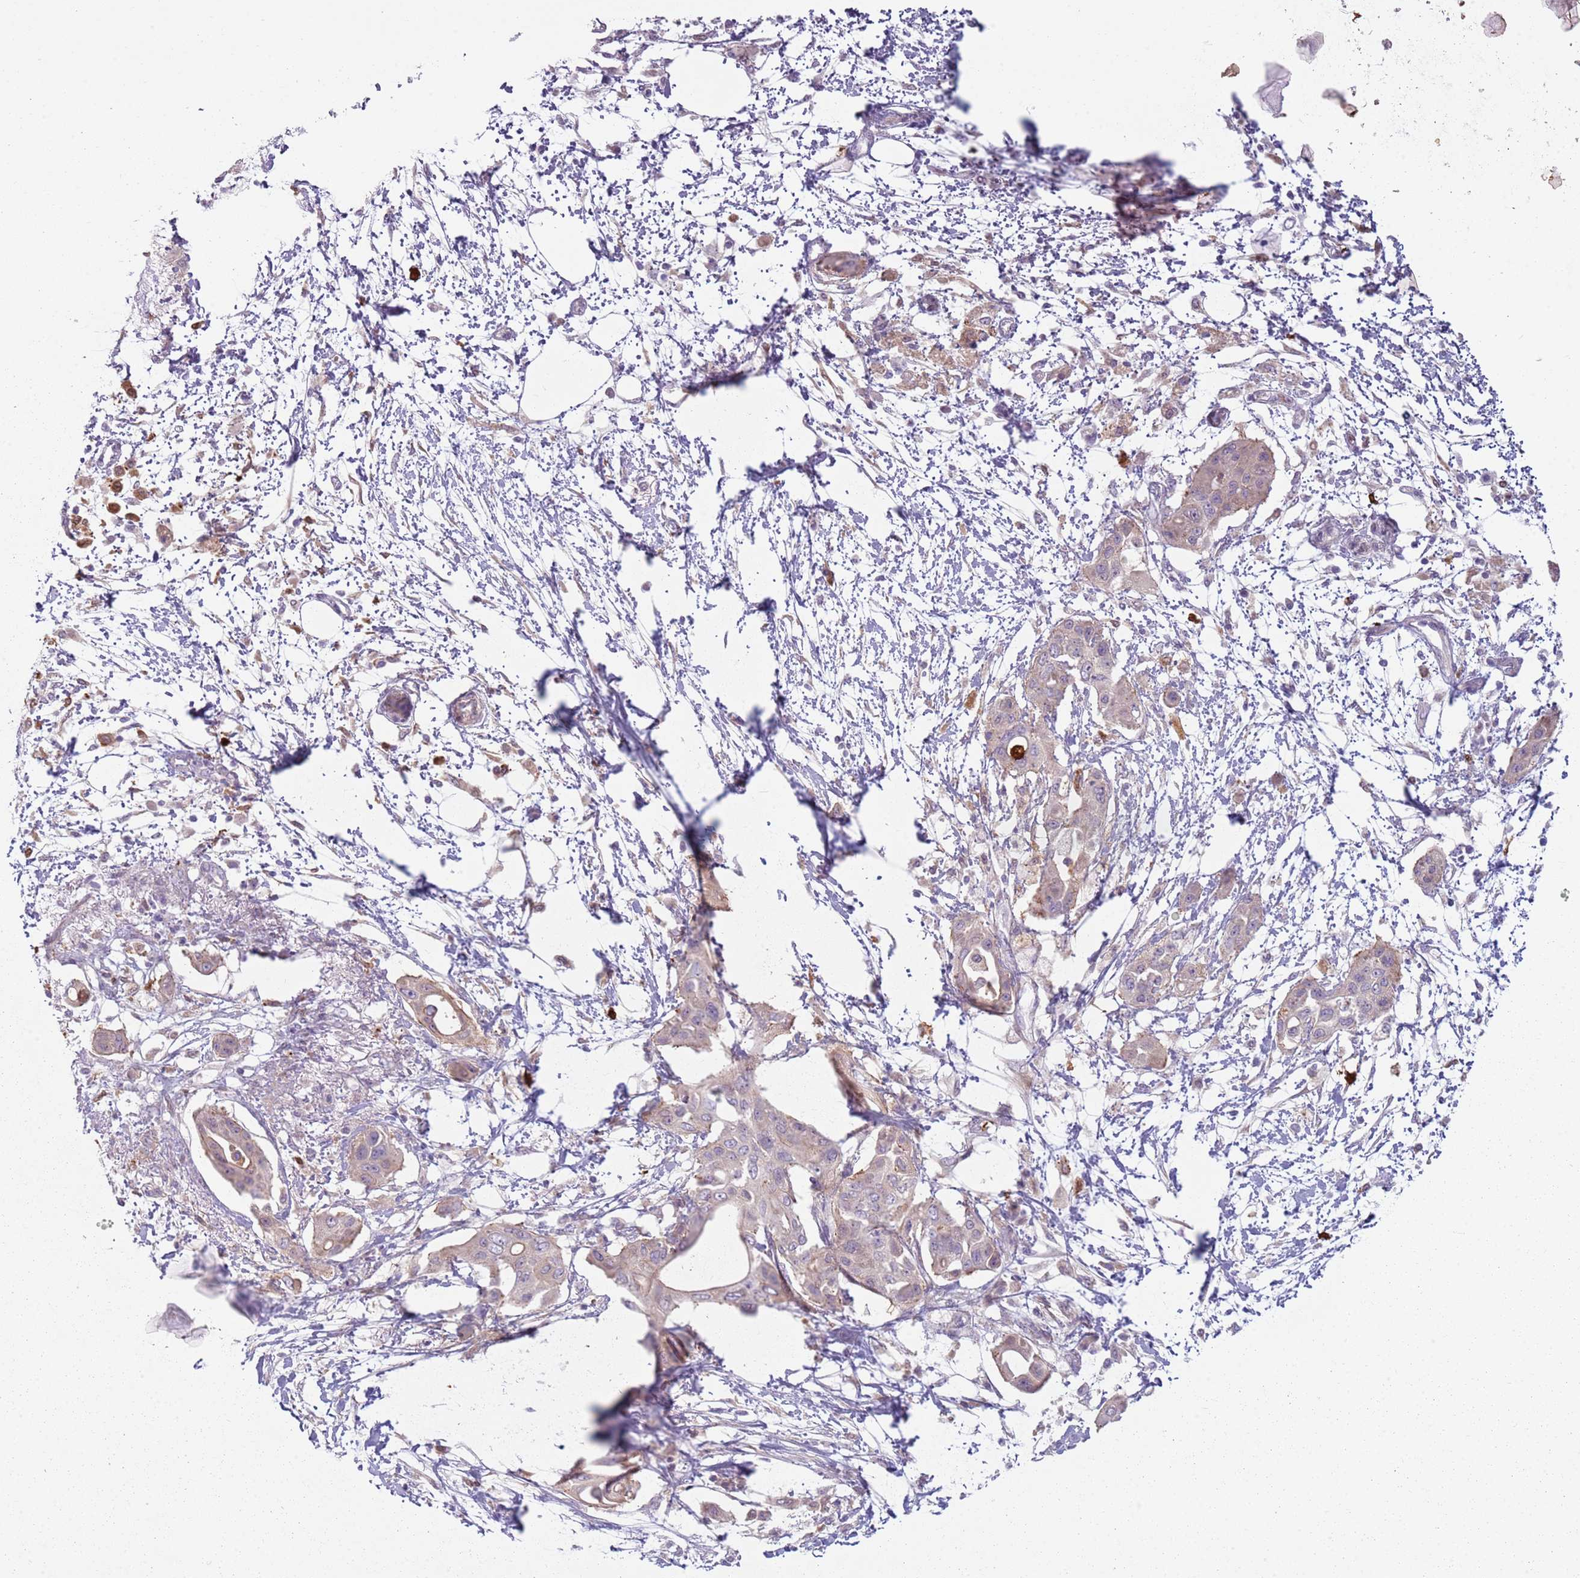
{"staining": {"intensity": "weak", "quantity": "<25%", "location": "cytoplasmic/membranous"}, "tissue": "pancreatic cancer", "cell_type": "Tumor cells", "image_type": "cancer", "snomed": [{"axis": "morphology", "description": "Adenocarcinoma, NOS"}, {"axis": "topography", "description": "Pancreas"}], "caption": "A high-resolution histopathology image shows IHC staining of pancreatic adenocarcinoma, which exhibits no significant expression in tumor cells.", "gene": "SPAG4", "patient": {"sex": "male", "age": 68}}